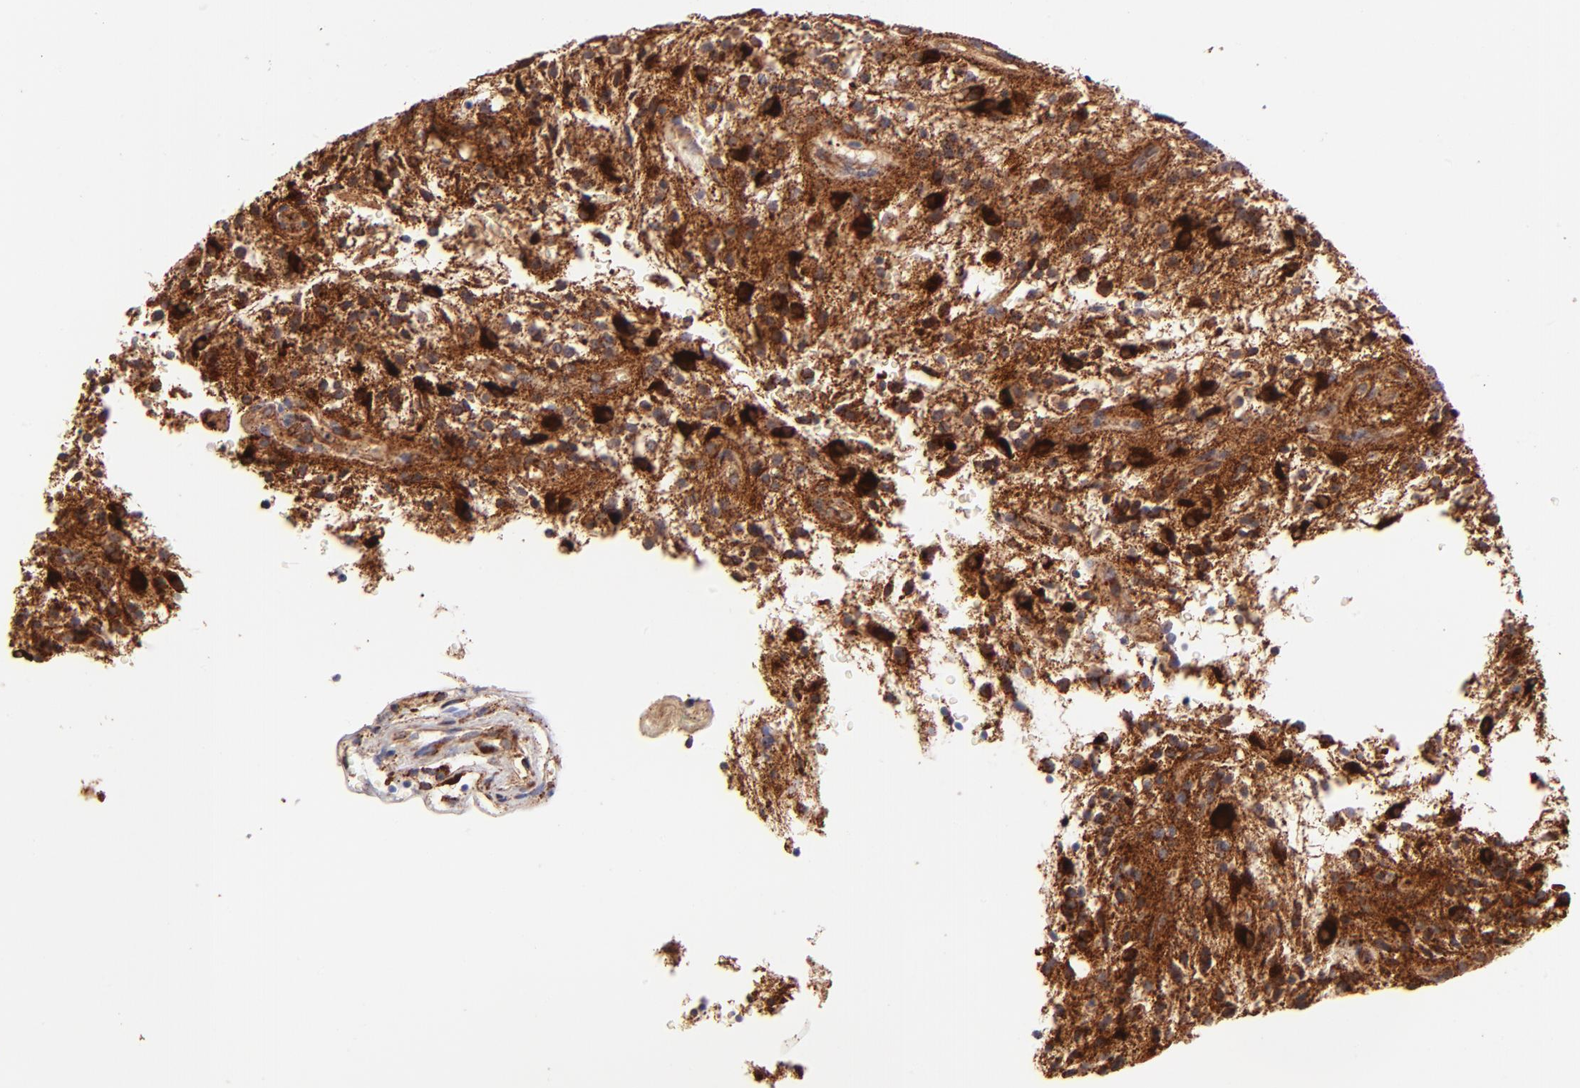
{"staining": {"intensity": "strong", "quantity": ">75%", "location": "cytoplasmic/membranous"}, "tissue": "glioma", "cell_type": "Tumor cells", "image_type": "cancer", "snomed": [{"axis": "morphology", "description": "Glioma, malignant, NOS"}, {"axis": "topography", "description": "Cerebellum"}], "caption": "Tumor cells show high levels of strong cytoplasmic/membranous positivity in about >75% of cells in human glioma (malignant).", "gene": "SPARC", "patient": {"sex": "female", "age": 10}}